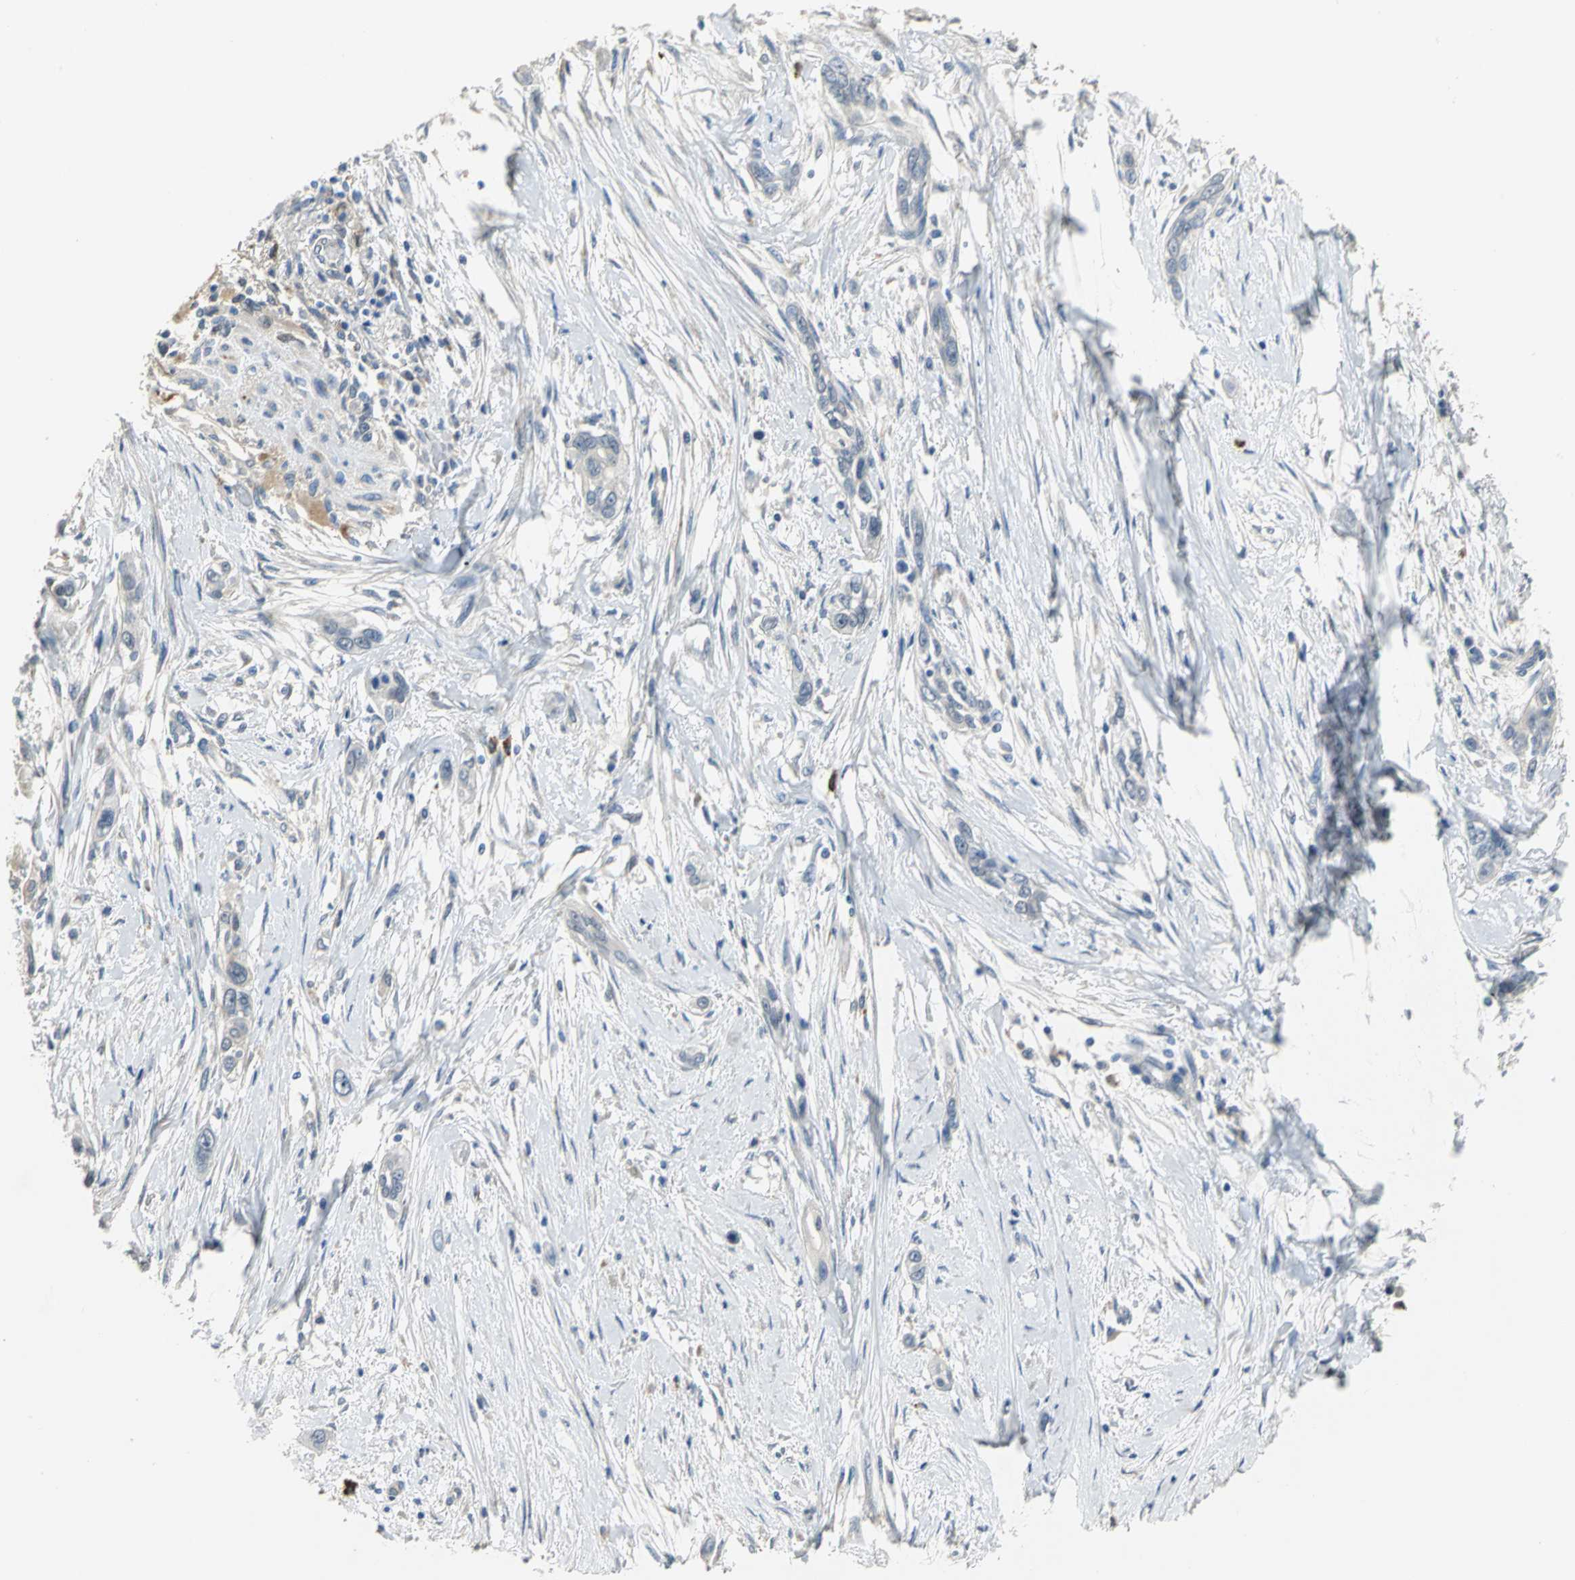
{"staining": {"intensity": "moderate", "quantity": "25%-75%", "location": "cytoplasmic/membranous"}, "tissue": "pancreatic cancer", "cell_type": "Tumor cells", "image_type": "cancer", "snomed": [{"axis": "morphology", "description": "Adenocarcinoma, NOS"}, {"axis": "topography", "description": "Pancreas"}], "caption": "A brown stain labels moderate cytoplasmic/membranous positivity of a protein in human pancreatic adenocarcinoma tumor cells.", "gene": "IL17RB", "patient": {"sex": "female", "age": 60}}